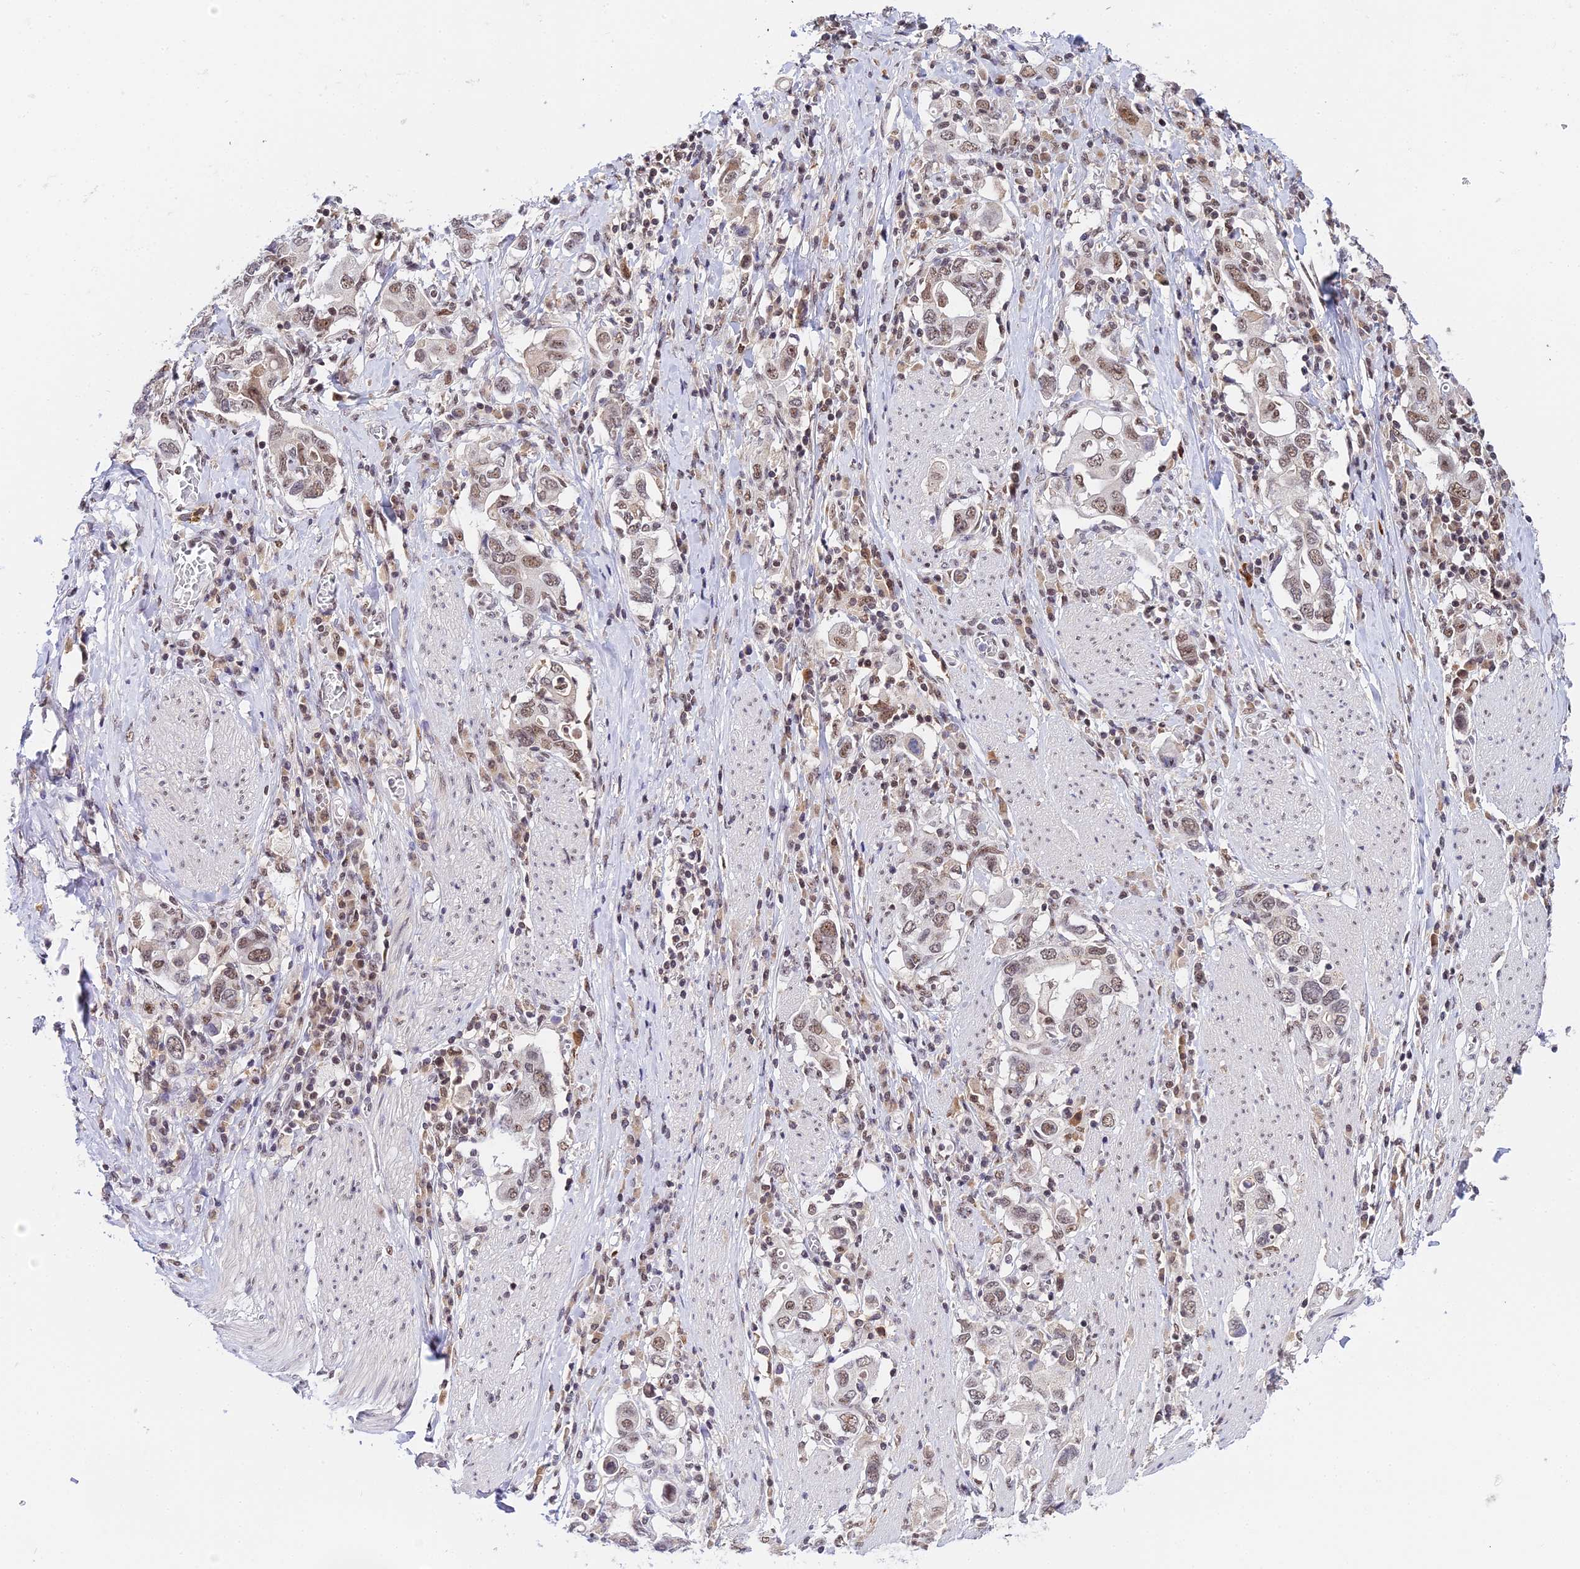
{"staining": {"intensity": "moderate", "quantity": ">75%", "location": "nuclear"}, "tissue": "stomach cancer", "cell_type": "Tumor cells", "image_type": "cancer", "snomed": [{"axis": "morphology", "description": "Adenocarcinoma, NOS"}, {"axis": "topography", "description": "Stomach, upper"}, {"axis": "topography", "description": "Stomach"}], "caption": "Tumor cells display moderate nuclear positivity in approximately >75% of cells in adenocarcinoma (stomach). Using DAB (3,3'-diaminobenzidine) (brown) and hematoxylin (blue) stains, captured at high magnification using brightfield microscopy.", "gene": "EXOSC3", "patient": {"sex": "male", "age": 62}}